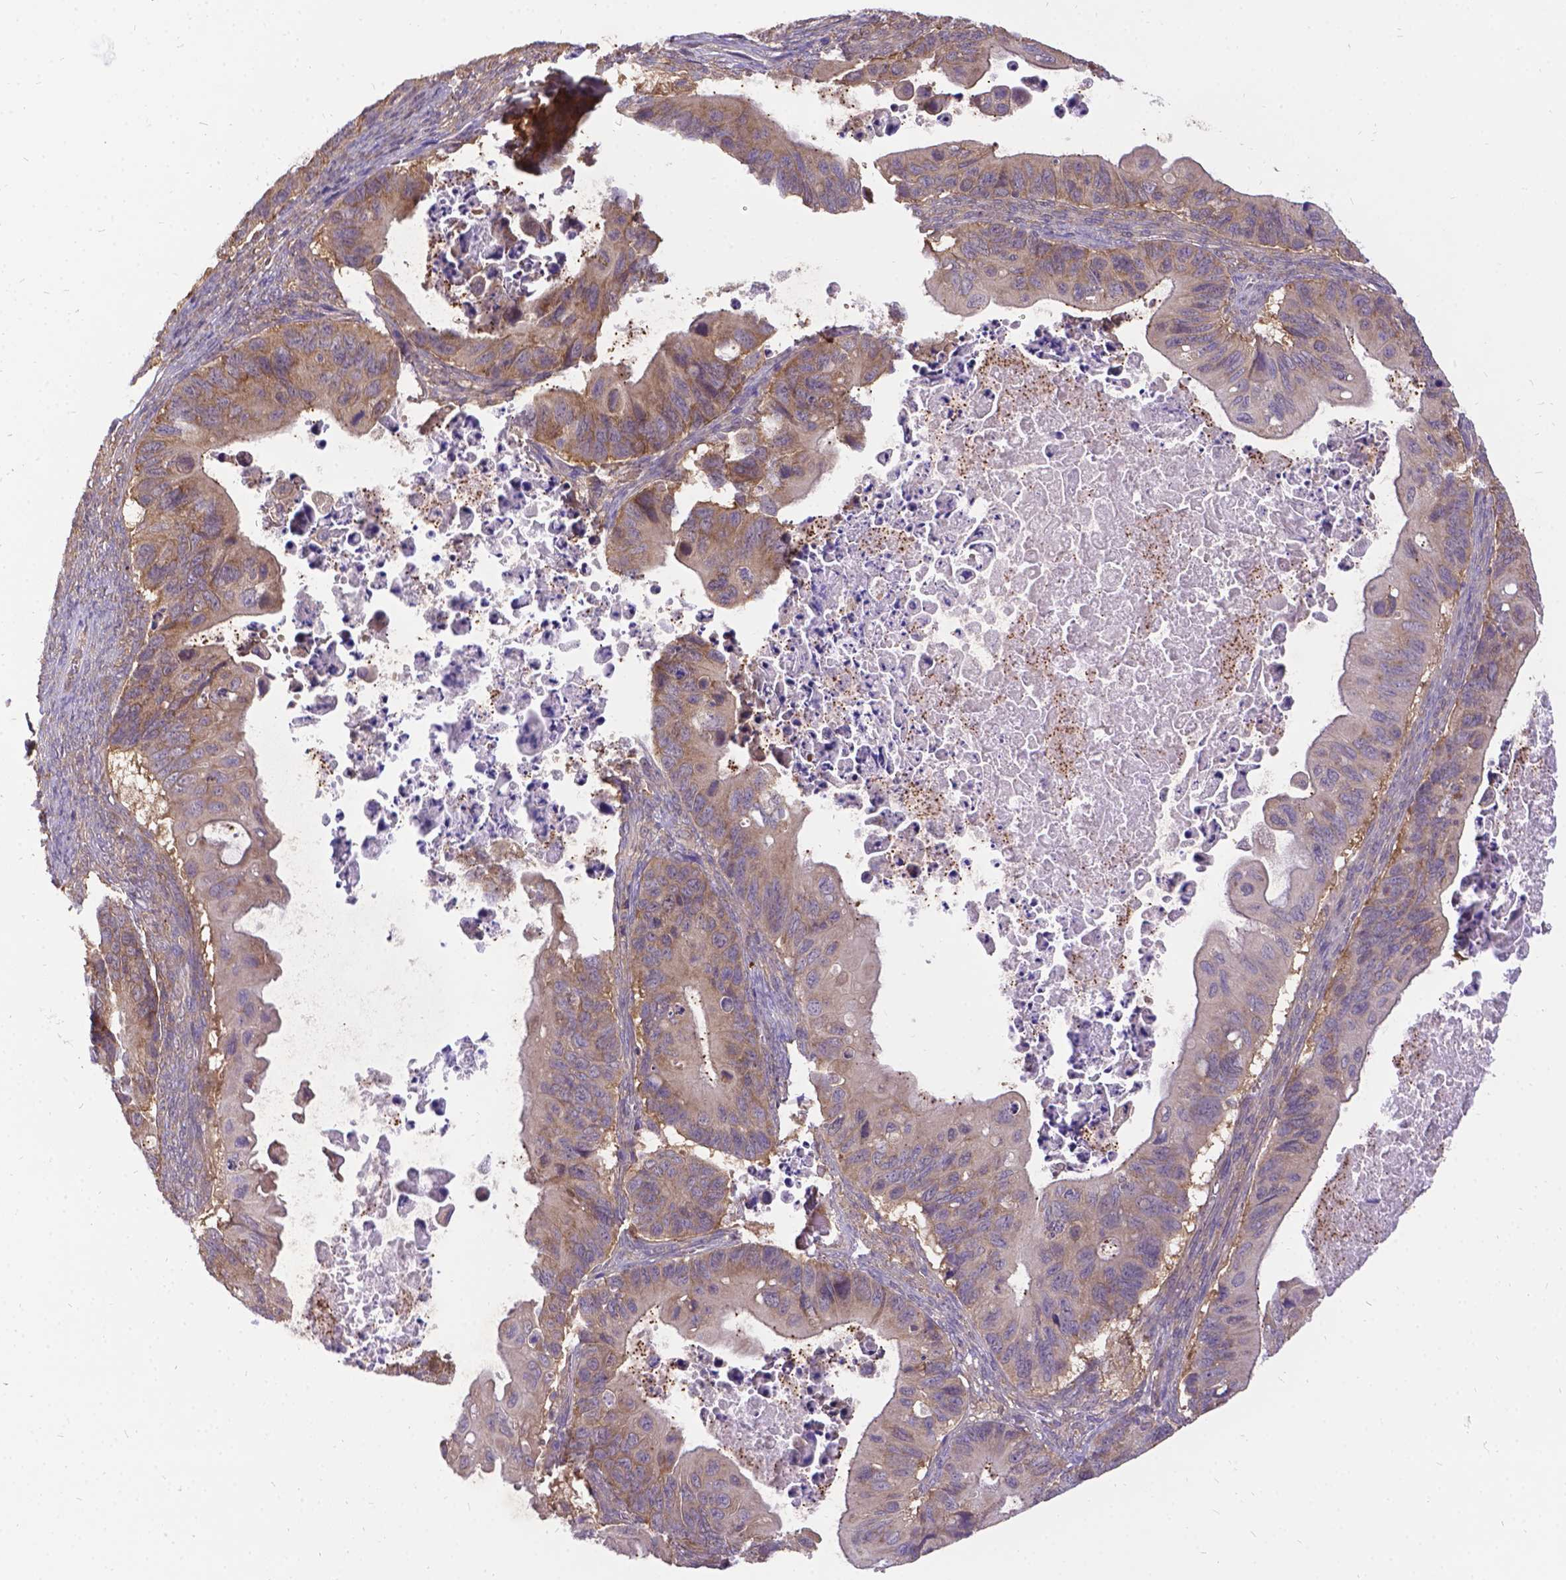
{"staining": {"intensity": "weak", "quantity": "25%-75%", "location": "cytoplasmic/membranous"}, "tissue": "ovarian cancer", "cell_type": "Tumor cells", "image_type": "cancer", "snomed": [{"axis": "morphology", "description": "Cystadenocarcinoma, mucinous, NOS"}, {"axis": "topography", "description": "Ovary"}], "caption": "Immunohistochemistry micrograph of neoplastic tissue: ovarian cancer stained using IHC displays low levels of weak protein expression localized specifically in the cytoplasmic/membranous of tumor cells, appearing as a cytoplasmic/membranous brown color.", "gene": "DENND6A", "patient": {"sex": "female", "age": 64}}